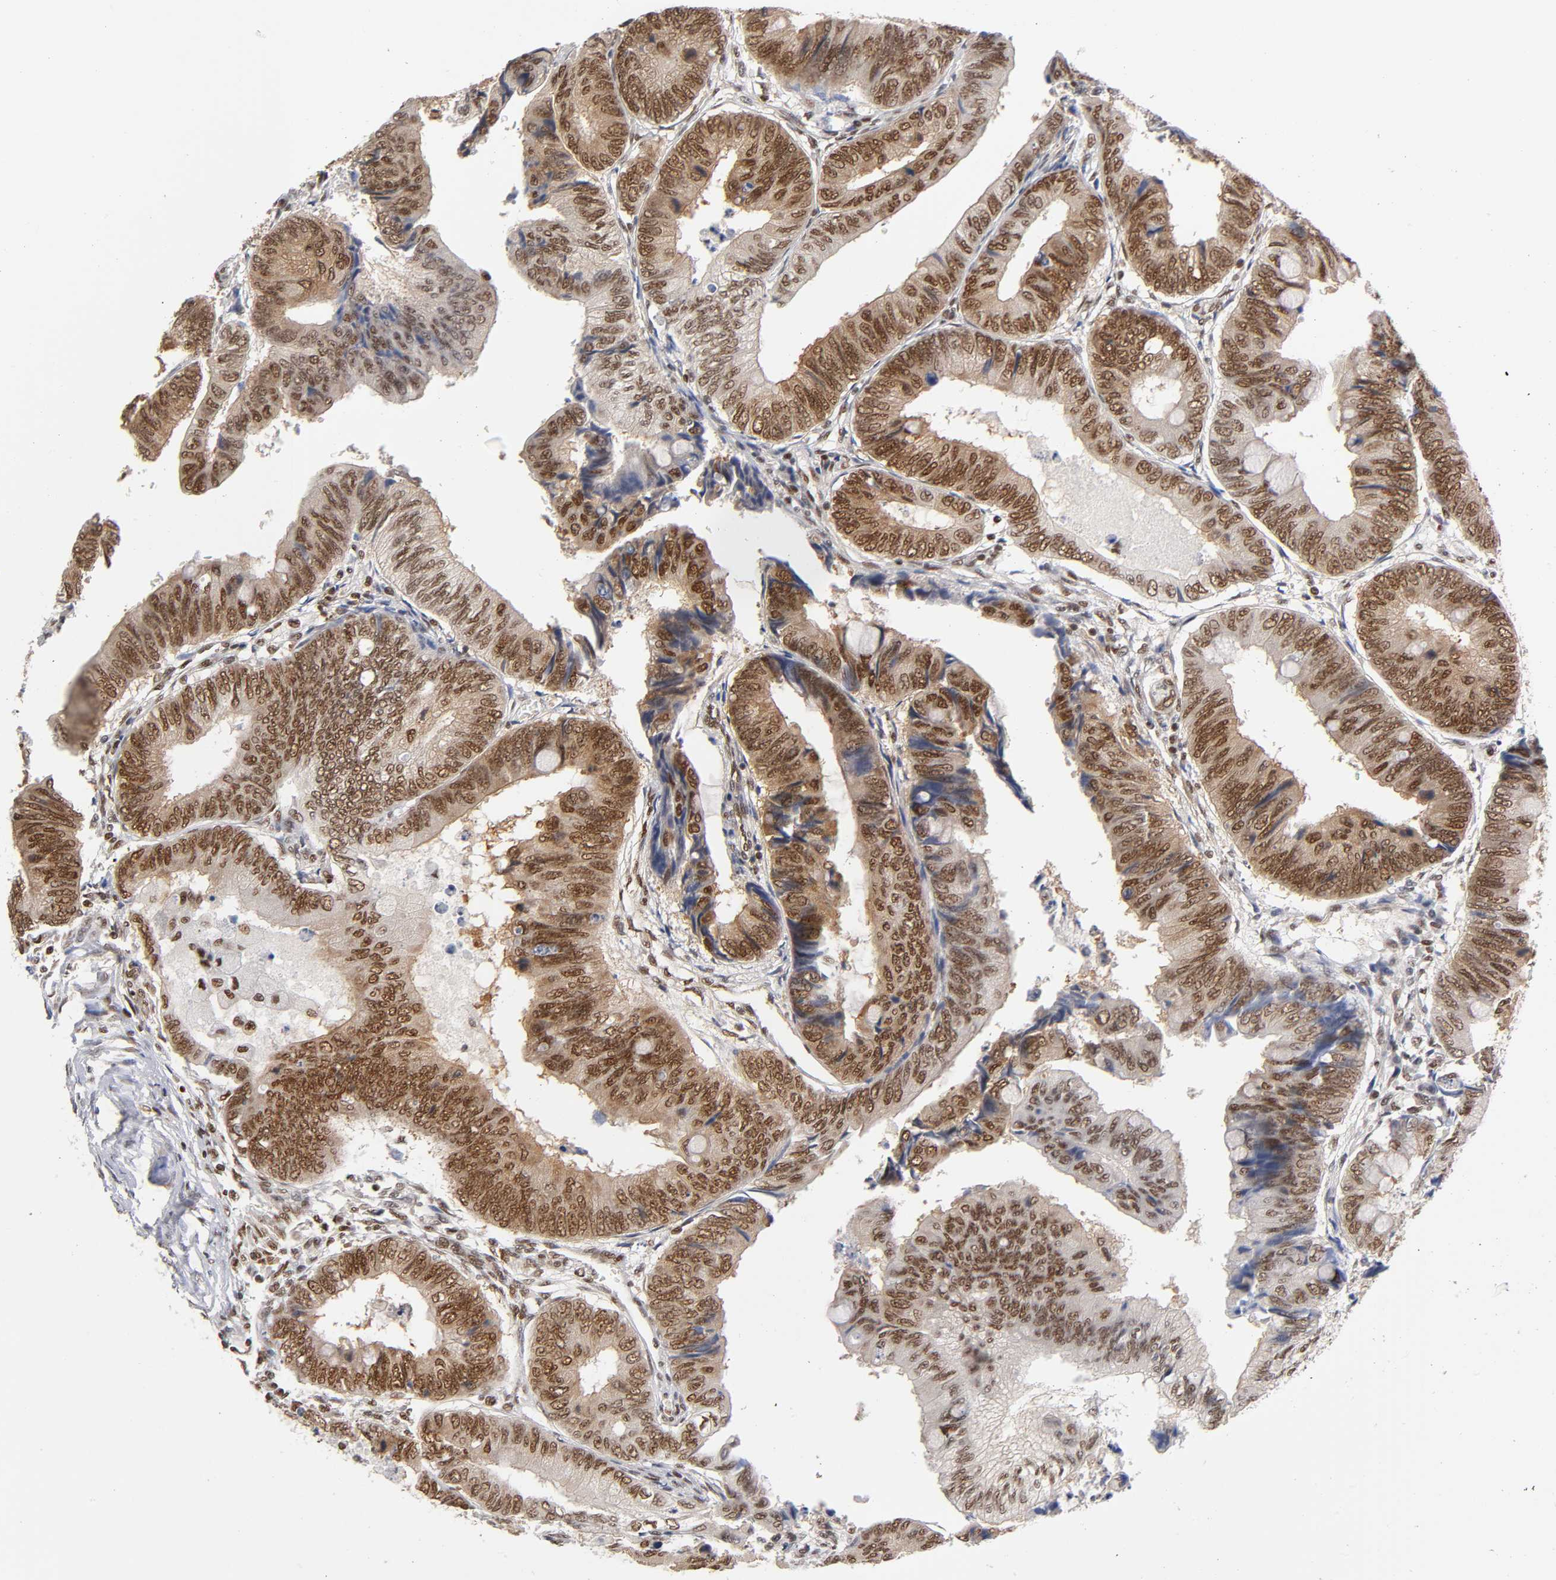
{"staining": {"intensity": "strong", "quantity": ">75%", "location": "nuclear"}, "tissue": "colorectal cancer", "cell_type": "Tumor cells", "image_type": "cancer", "snomed": [{"axis": "morphology", "description": "Normal tissue, NOS"}, {"axis": "morphology", "description": "Adenocarcinoma, NOS"}, {"axis": "topography", "description": "Rectum"}, {"axis": "topography", "description": "Peripheral nerve tissue"}], "caption": "IHC (DAB (3,3'-diaminobenzidine)) staining of human colorectal cancer demonstrates strong nuclear protein positivity in about >75% of tumor cells.", "gene": "ILKAP", "patient": {"sex": "male", "age": 92}}